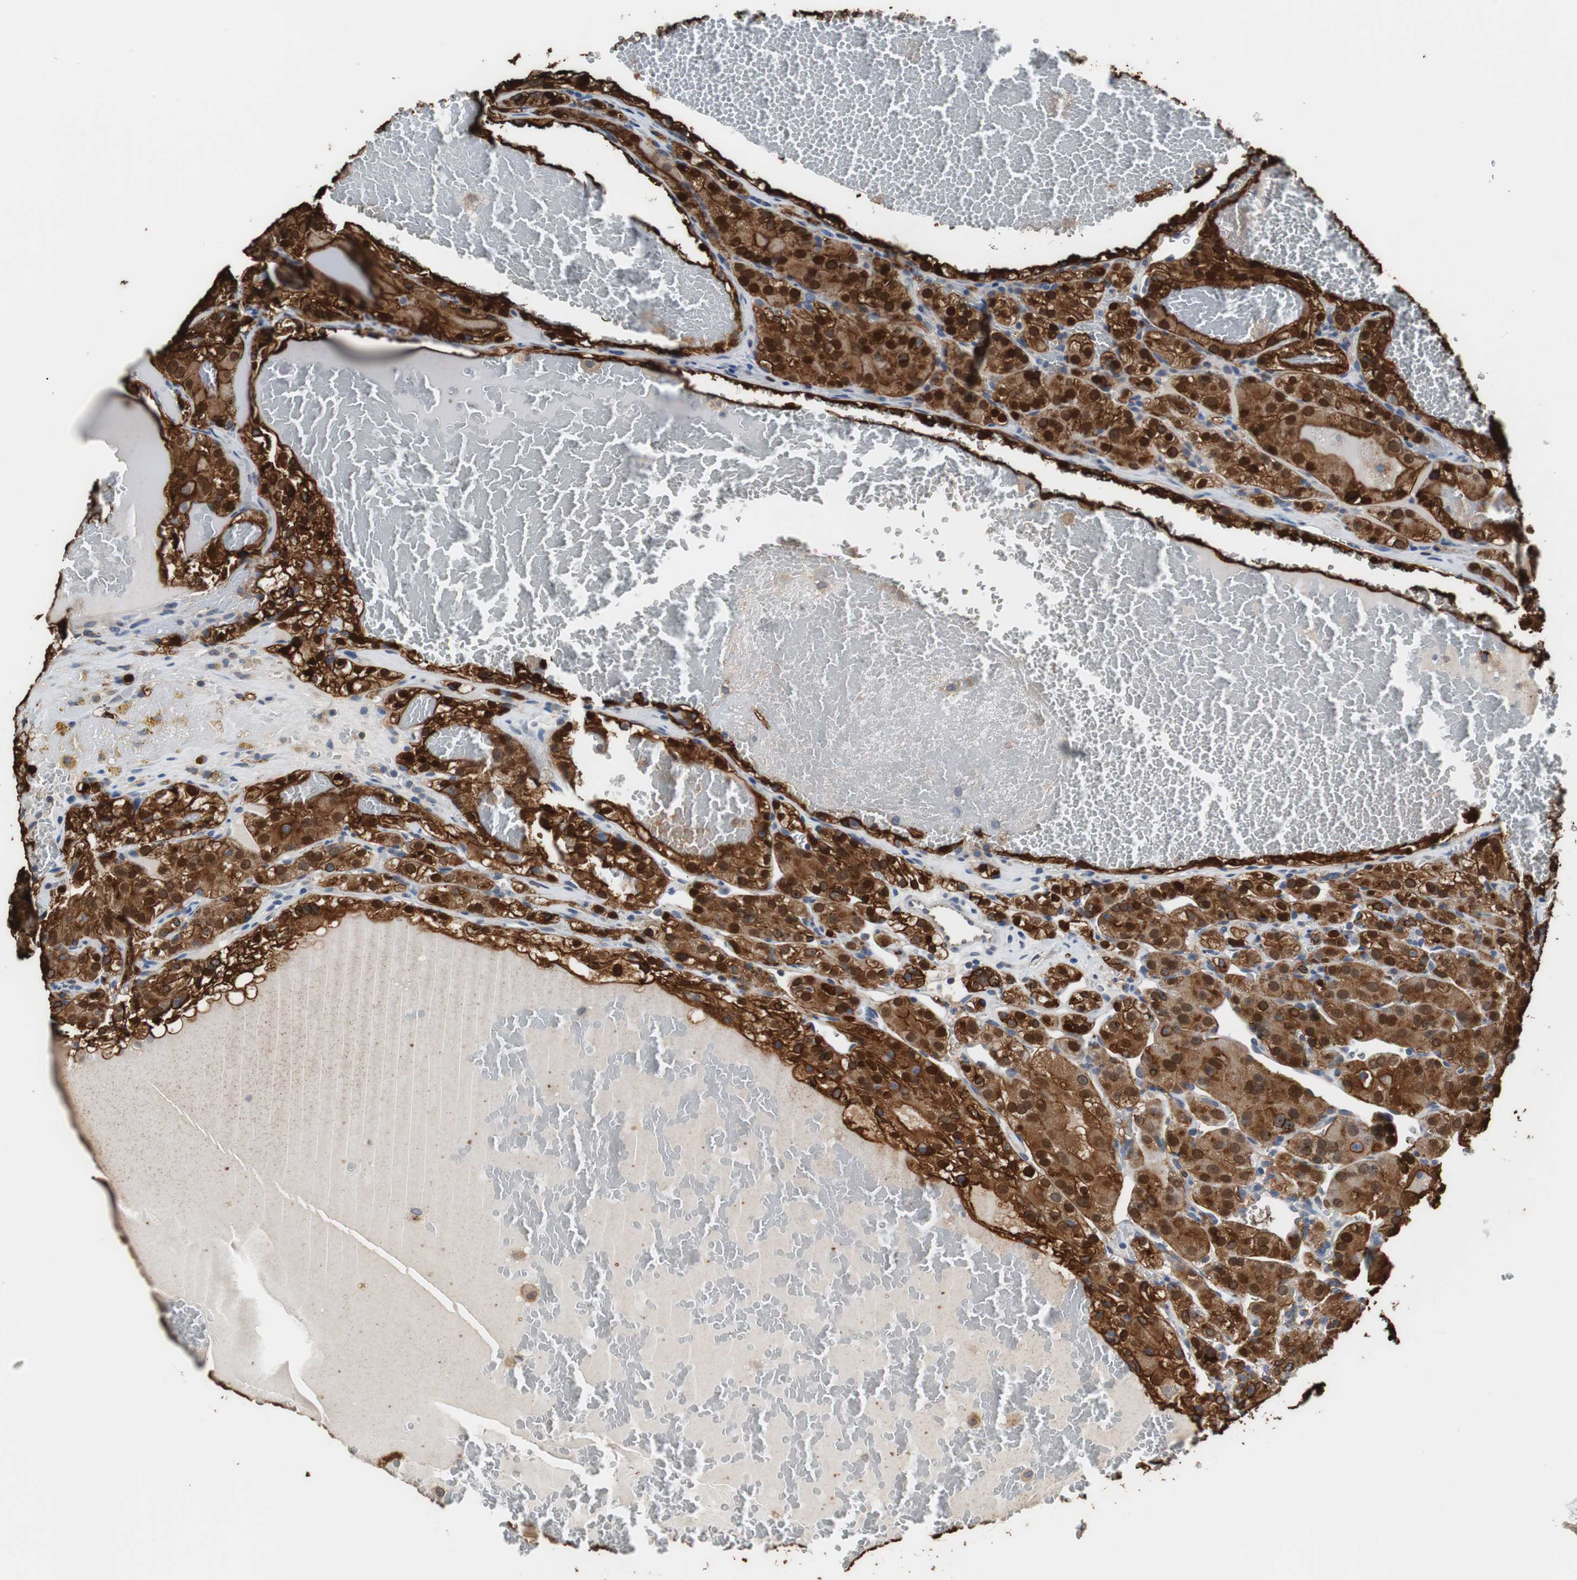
{"staining": {"intensity": "strong", "quantity": ">75%", "location": "cytoplasmic/membranous,nuclear"}, "tissue": "renal cancer", "cell_type": "Tumor cells", "image_type": "cancer", "snomed": [{"axis": "morphology", "description": "Normal tissue, NOS"}, {"axis": "morphology", "description": "Adenocarcinoma, NOS"}, {"axis": "topography", "description": "Kidney"}], "caption": "A high-resolution micrograph shows immunohistochemistry (IHC) staining of renal cancer, which reveals strong cytoplasmic/membranous and nuclear staining in about >75% of tumor cells. (DAB IHC, brown staining for protein, blue staining for nuclei).", "gene": "ANXA4", "patient": {"sex": "male", "age": 61}}